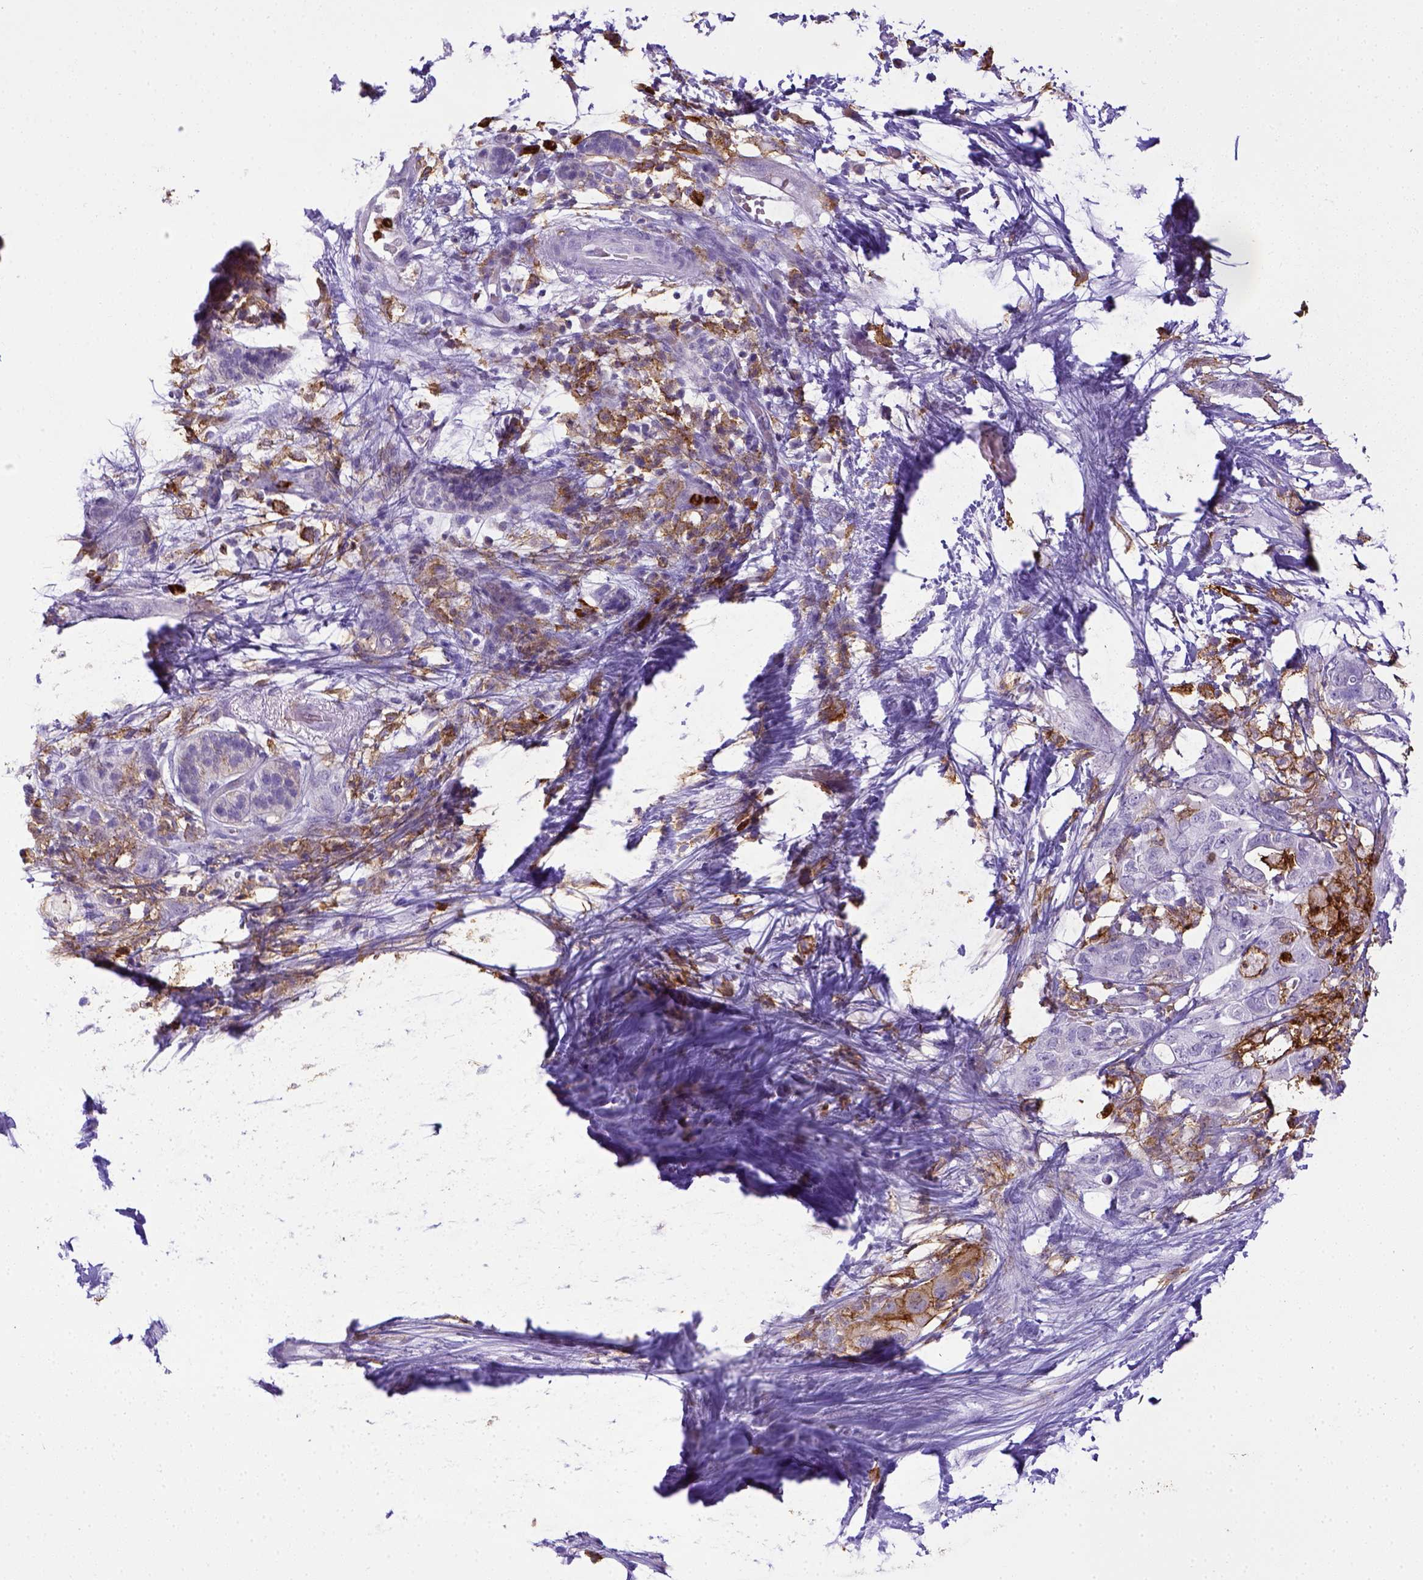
{"staining": {"intensity": "negative", "quantity": "none", "location": "none"}, "tissue": "pancreatic cancer", "cell_type": "Tumor cells", "image_type": "cancer", "snomed": [{"axis": "morphology", "description": "Adenocarcinoma, NOS"}, {"axis": "topography", "description": "Pancreas"}], "caption": "Tumor cells show no significant expression in adenocarcinoma (pancreatic).", "gene": "ITGAM", "patient": {"sex": "female", "age": 72}}